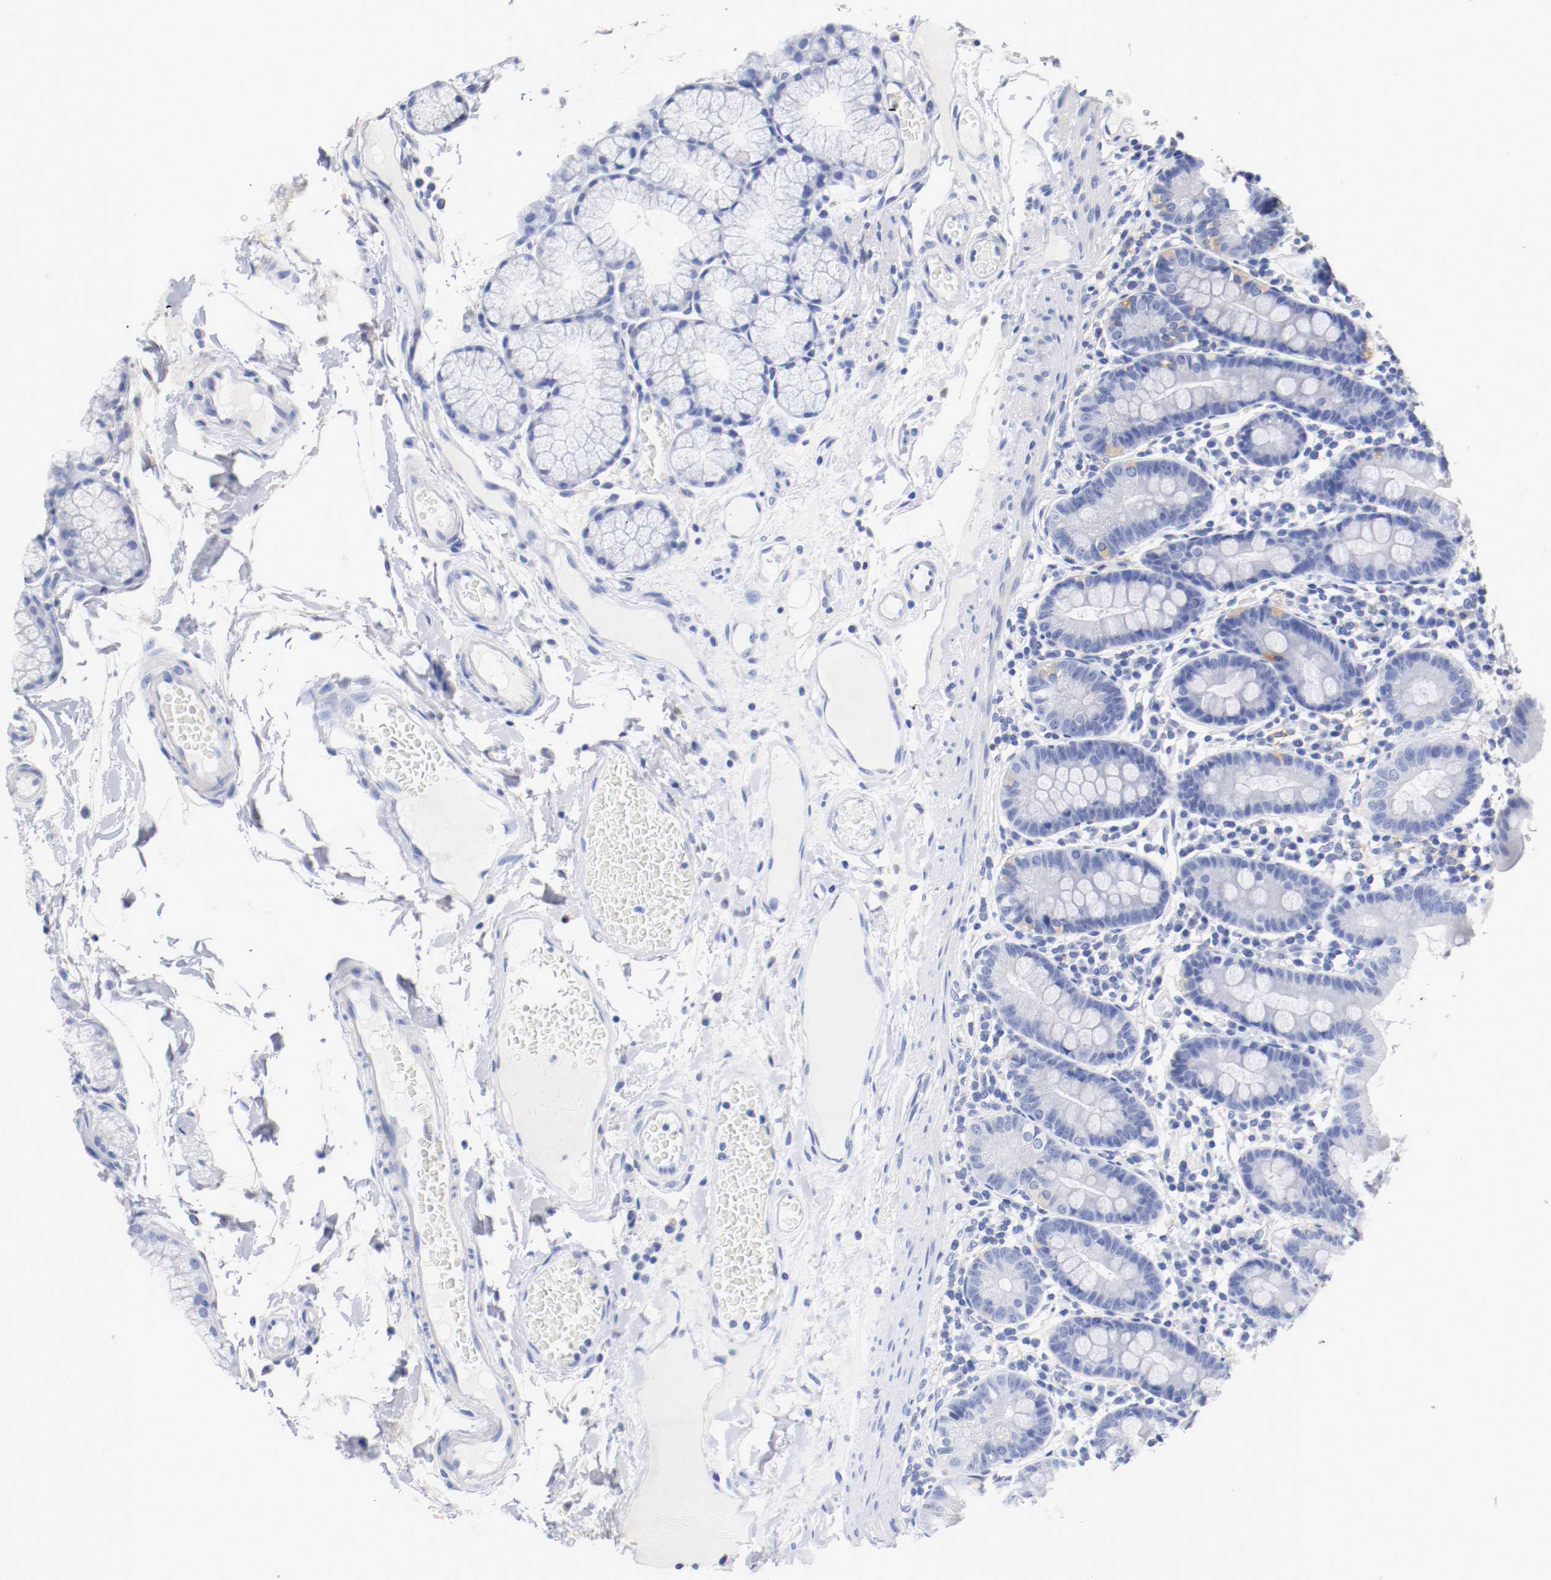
{"staining": {"intensity": "negative", "quantity": "none", "location": "none"}, "tissue": "duodenum", "cell_type": "Glandular cells", "image_type": "normal", "snomed": [{"axis": "morphology", "description": "Normal tissue, NOS"}, {"axis": "topography", "description": "Duodenum"}], "caption": "This is an immunohistochemistry (IHC) micrograph of normal human duodenum. There is no expression in glandular cells.", "gene": "FGFBP1", "patient": {"sex": "male", "age": 50}}